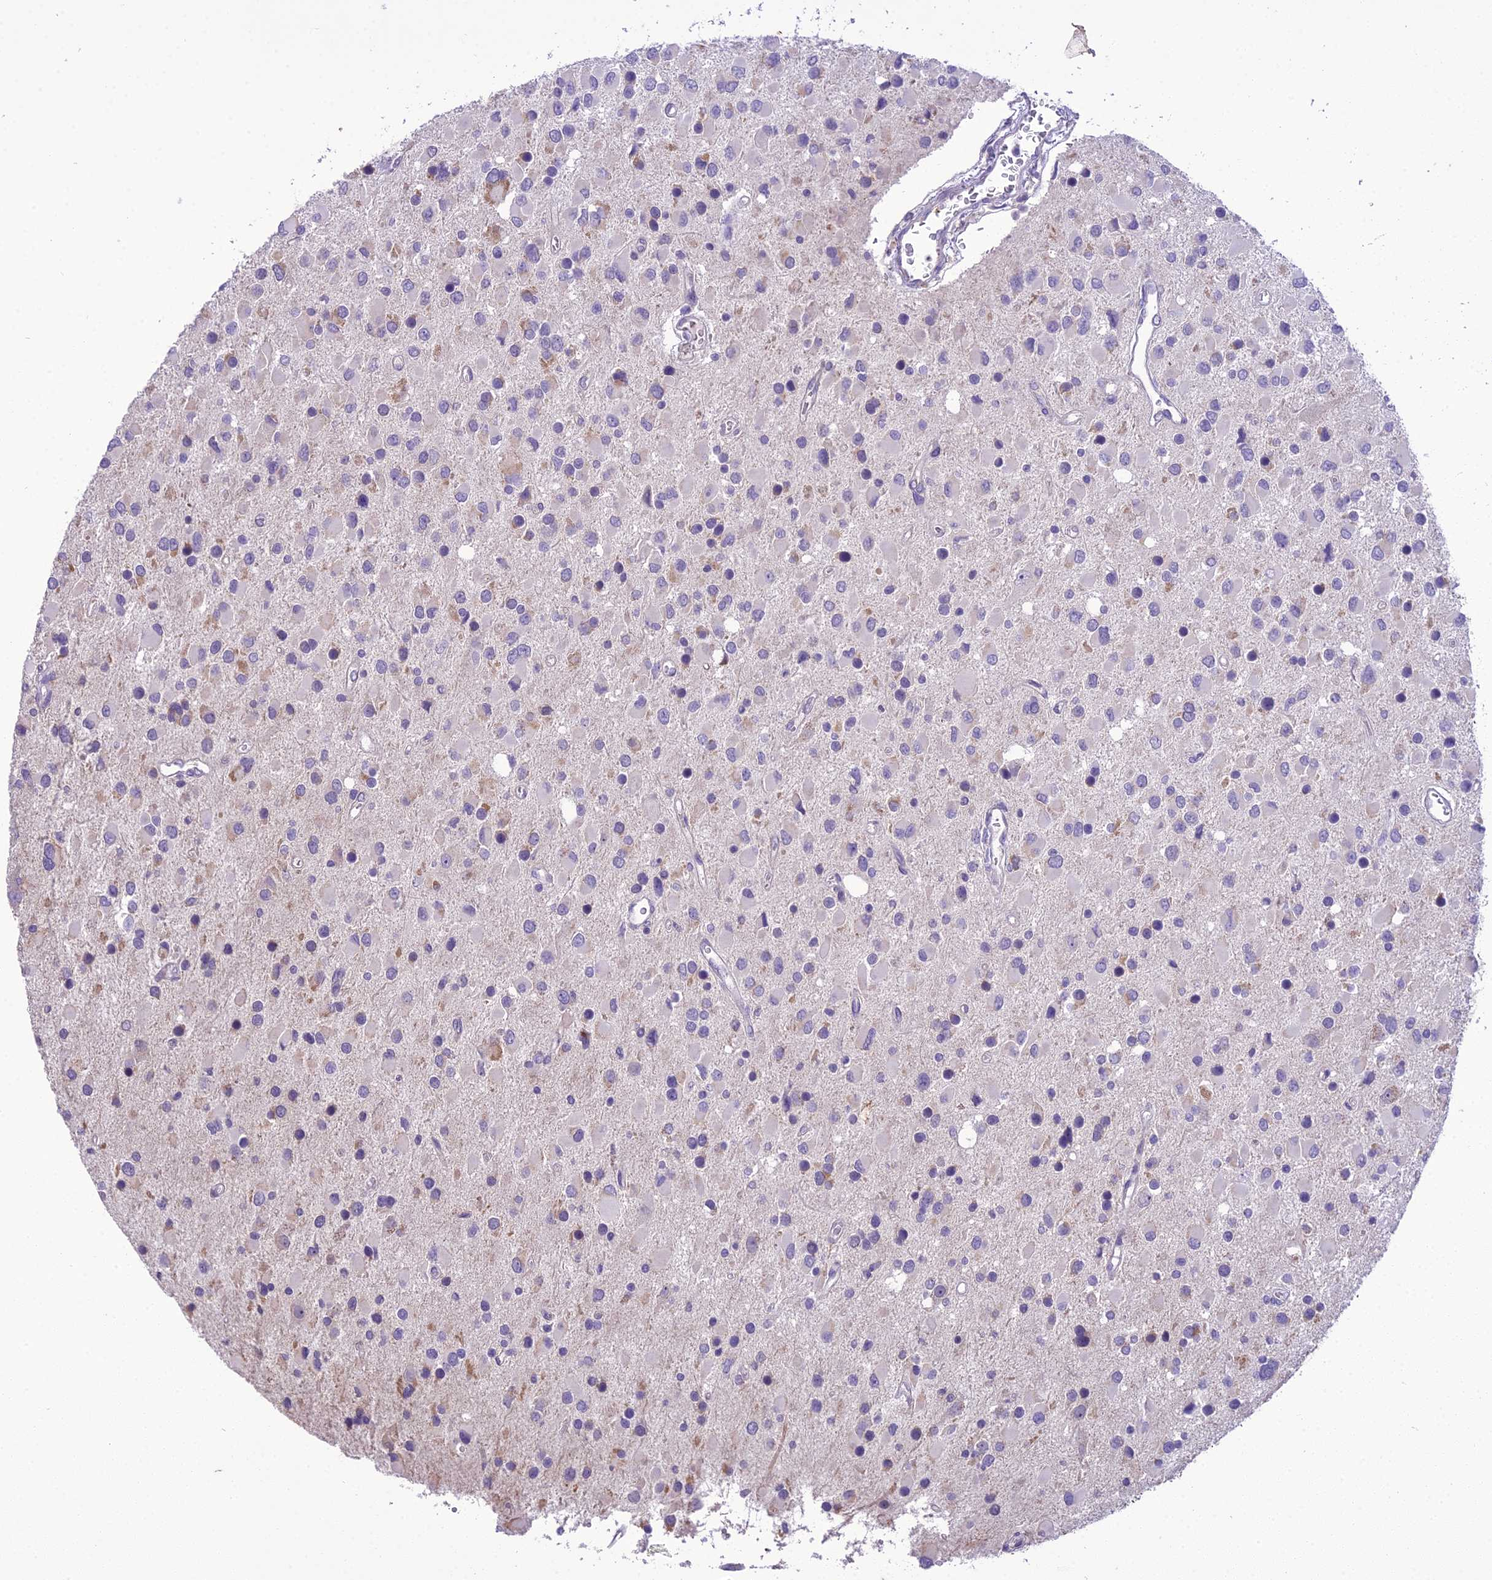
{"staining": {"intensity": "negative", "quantity": "none", "location": "none"}, "tissue": "glioma", "cell_type": "Tumor cells", "image_type": "cancer", "snomed": [{"axis": "morphology", "description": "Glioma, malignant, High grade"}, {"axis": "topography", "description": "Brain"}], "caption": "This is an IHC photomicrograph of malignant high-grade glioma. There is no positivity in tumor cells.", "gene": "SCRT1", "patient": {"sex": "male", "age": 53}}